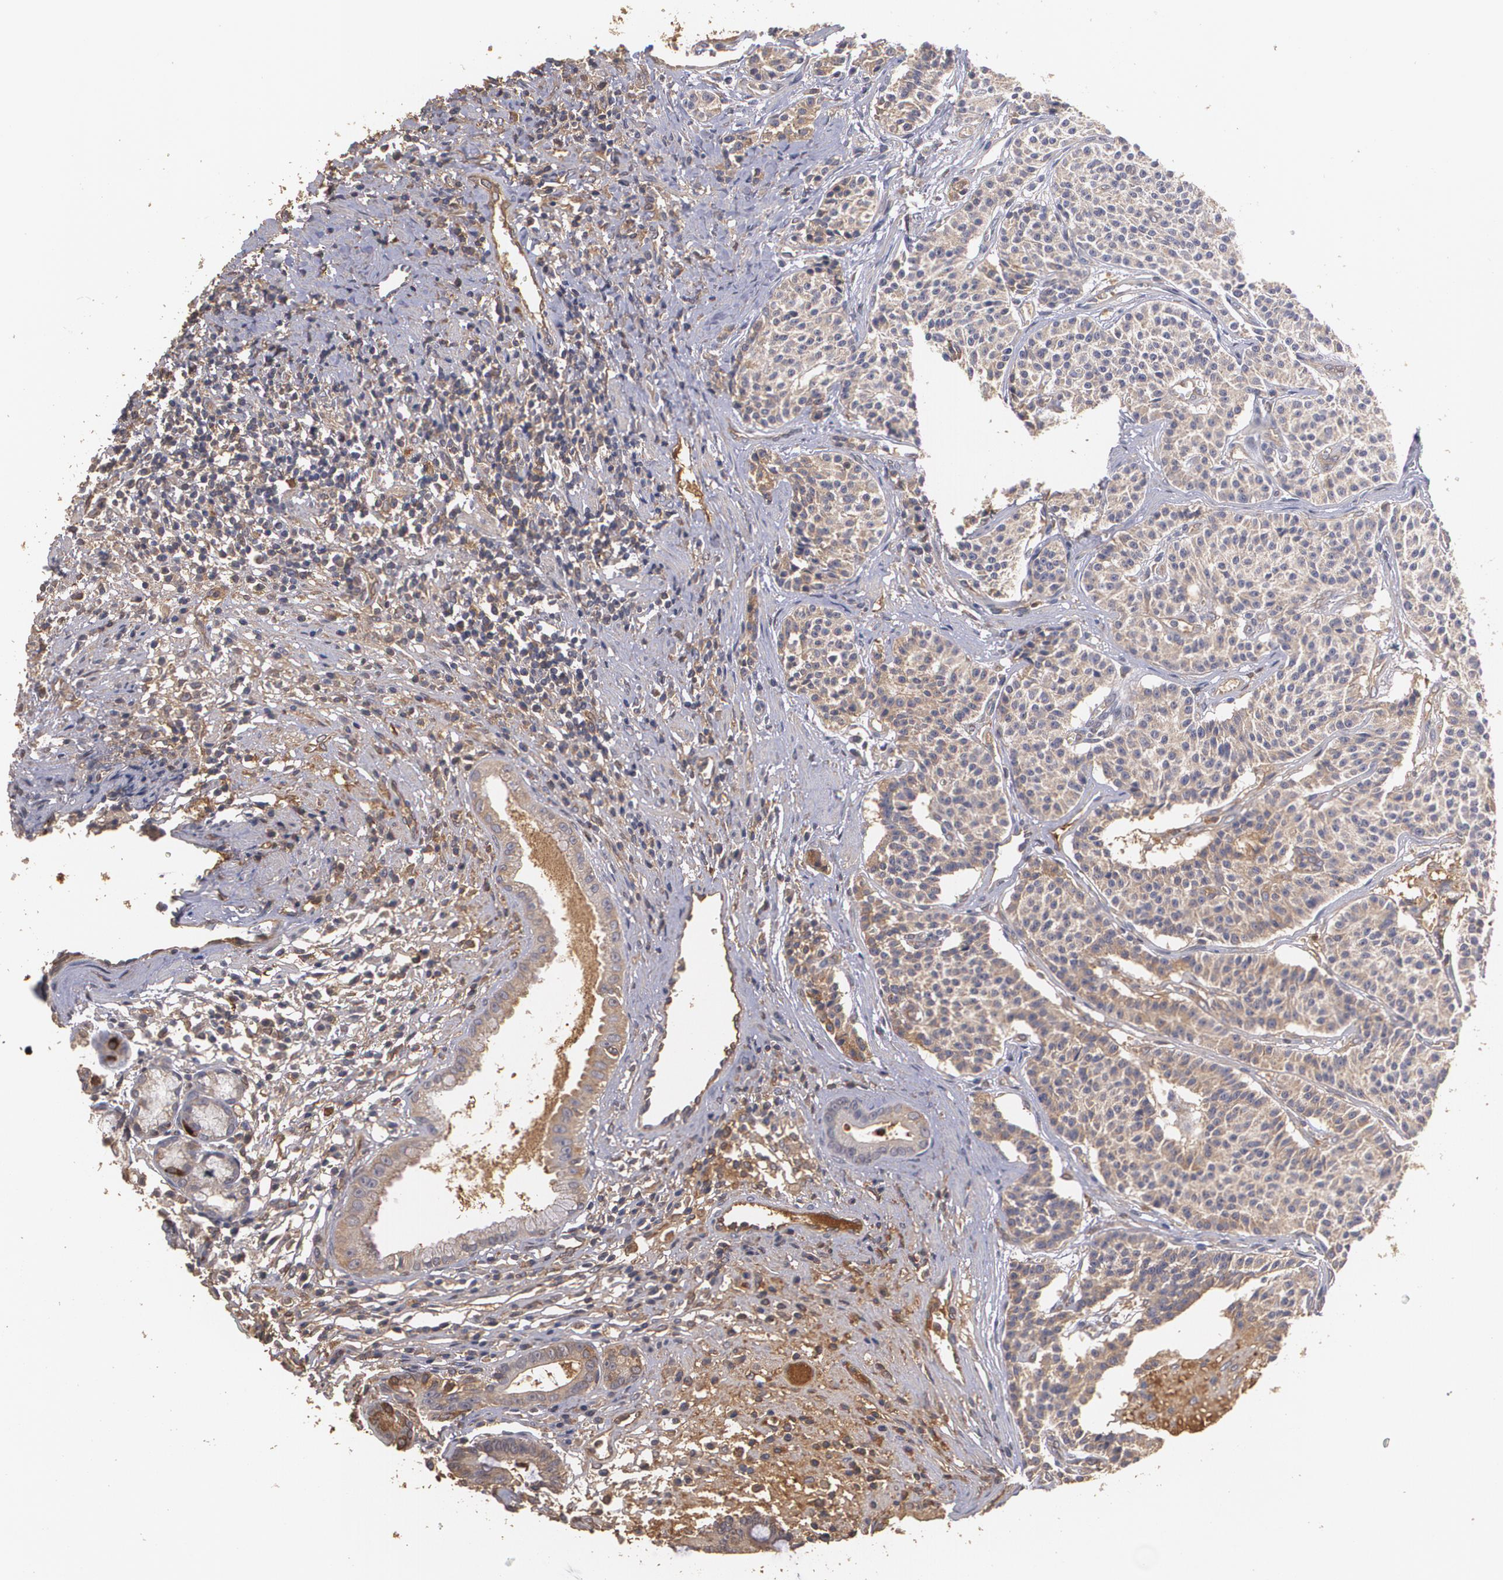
{"staining": {"intensity": "weak", "quantity": ">75%", "location": "cytoplasmic/membranous"}, "tissue": "carcinoid", "cell_type": "Tumor cells", "image_type": "cancer", "snomed": [{"axis": "morphology", "description": "Carcinoid, malignant, NOS"}, {"axis": "topography", "description": "Stomach"}], "caption": "IHC of human carcinoid (malignant) demonstrates low levels of weak cytoplasmic/membranous expression in approximately >75% of tumor cells. Immunohistochemistry (ihc) stains the protein in brown and the nuclei are stained blue.", "gene": "PON1", "patient": {"sex": "female", "age": 76}}